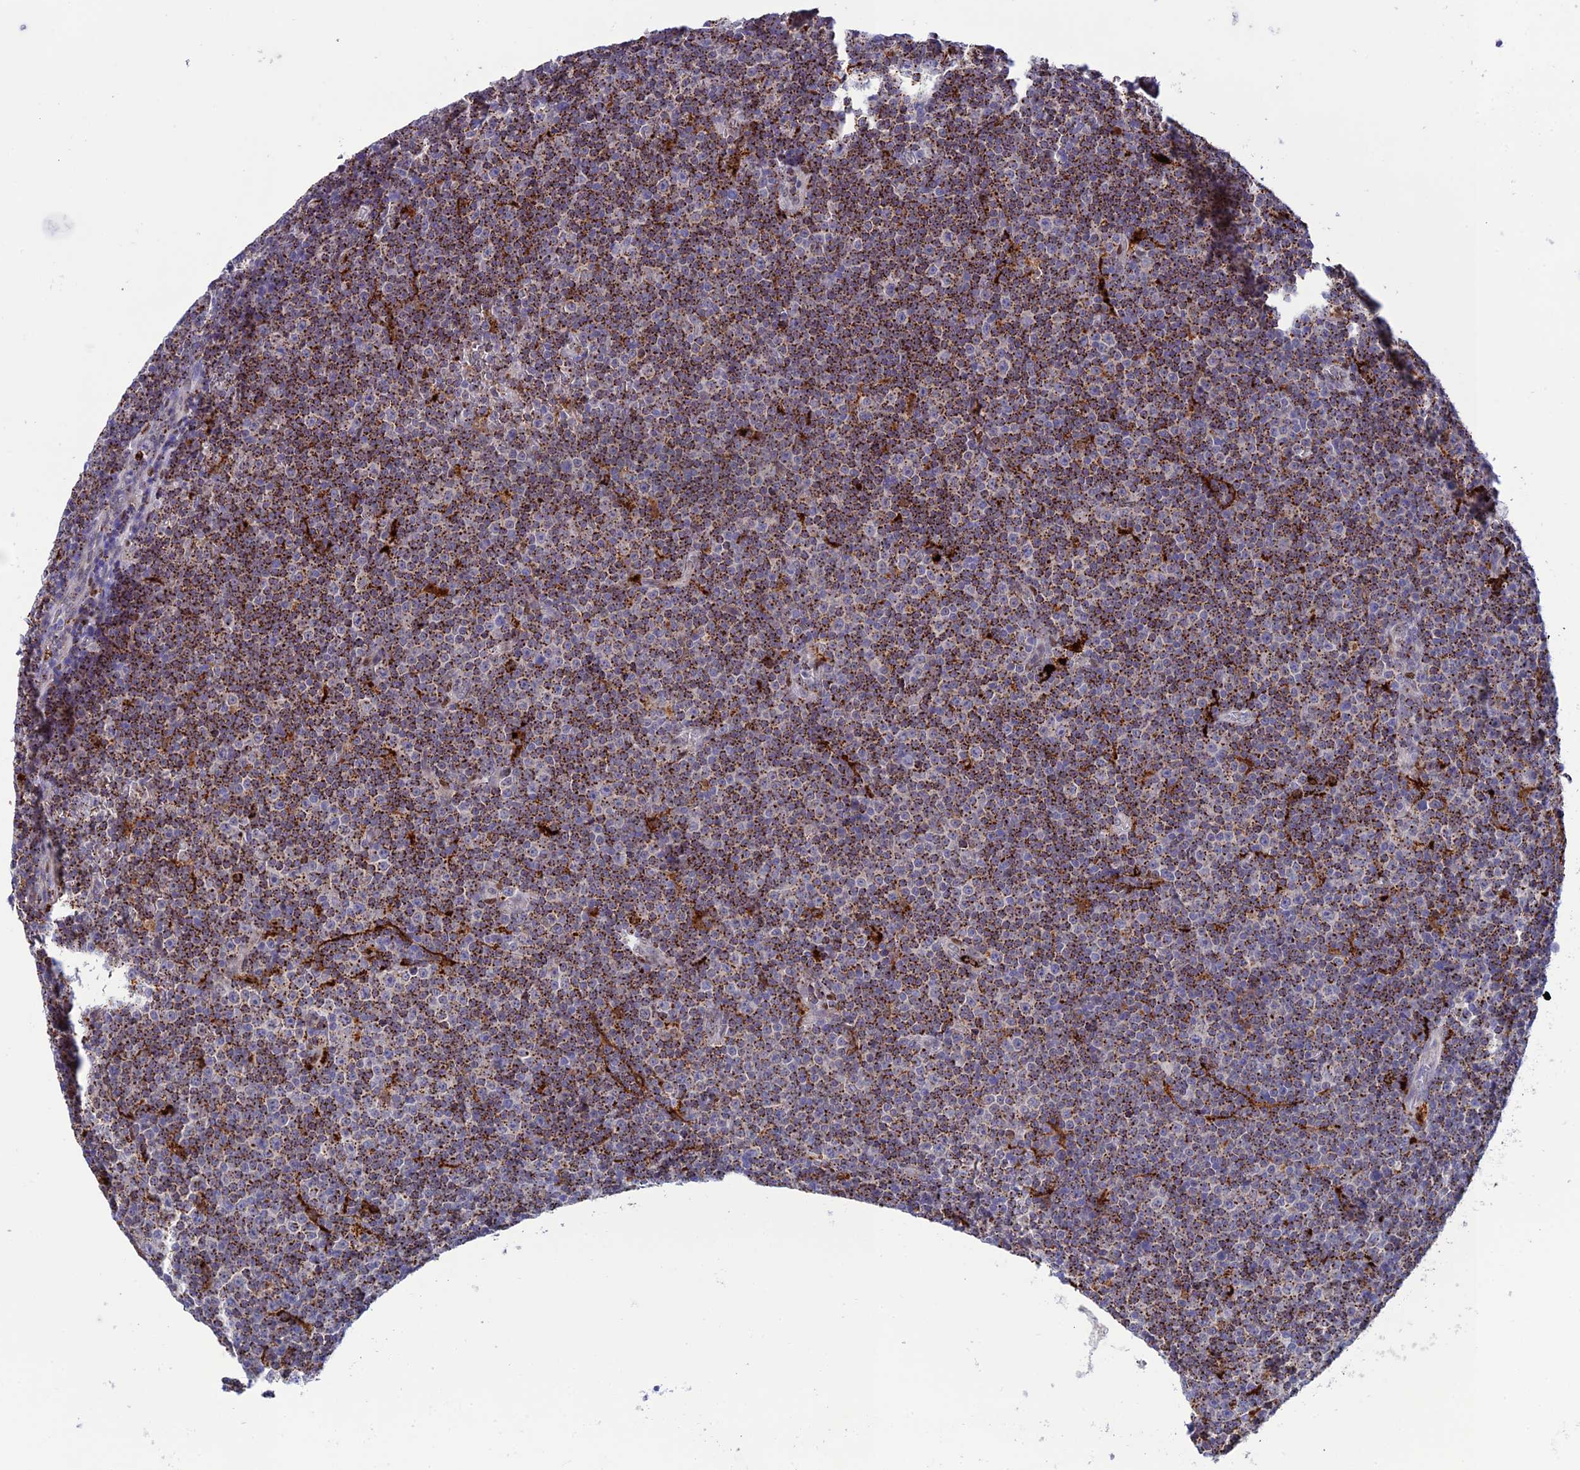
{"staining": {"intensity": "moderate", "quantity": "25%-75%", "location": "cytoplasmic/membranous"}, "tissue": "lymphoma", "cell_type": "Tumor cells", "image_type": "cancer", "snomed": [{"axis": "morphology", "description": "Malignant lymphoma, non-Hodgkin's type, Low grade"}, {"axis": "topography", "description": "Lymph node"}], "caption": "A histopathology image of lymphoma stained for a protein shows moderate cytoplasmic/membranous brown staining in tumor cells. The protein is stained brown, and the nuclei are stained in blue (DAB (3,3'-diaminobenzidine) IHC with brightfield microscopy, high magnification).", "gene": "HIC1", "patient": {"sex": "female", "age": 67}}